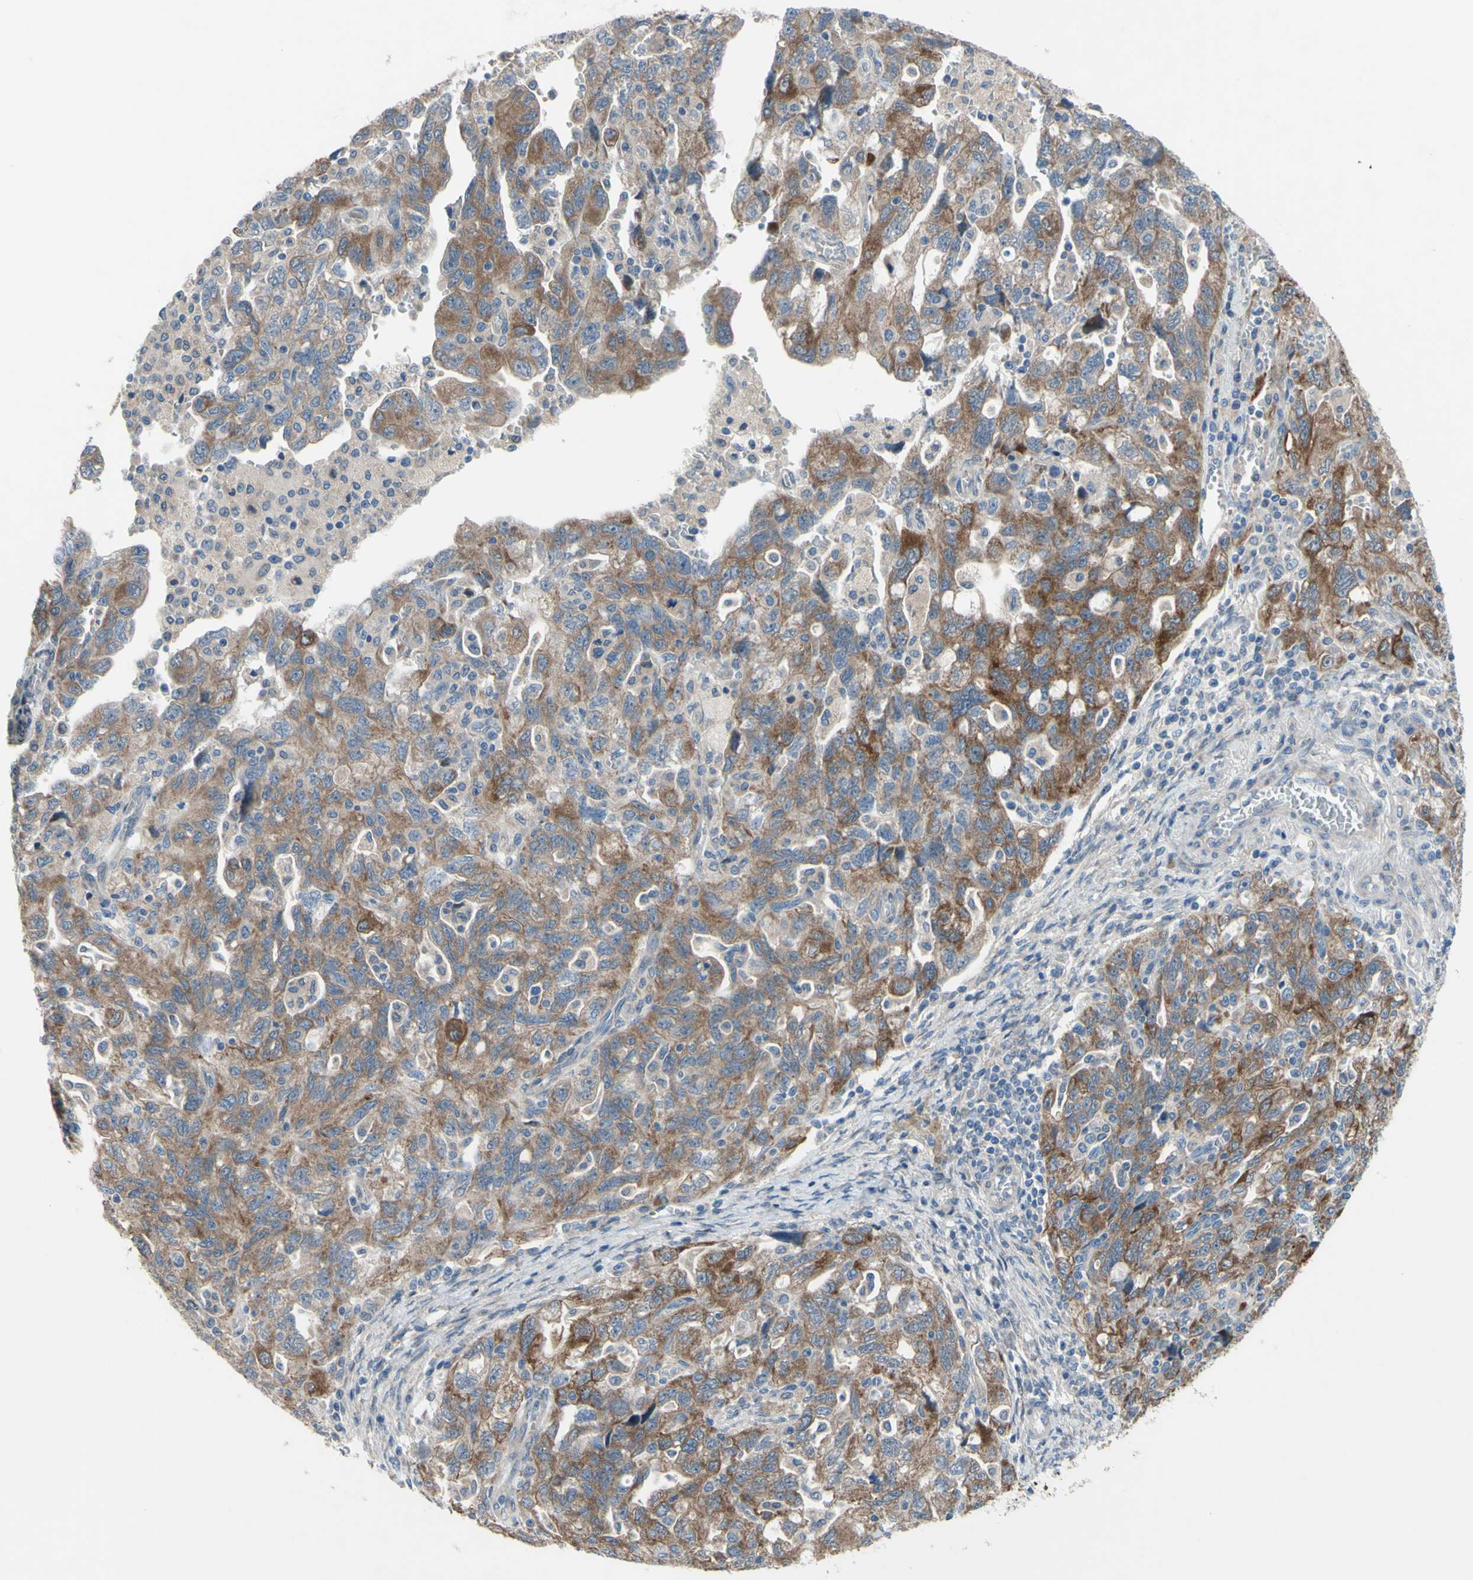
{"staining": {"intensity": "strong", "quantity": ">75%", "location": "cytoplasmic/membranous"}, "tissue": "ovarian cancer", "cell_type": "Tumor cells", "image_type": "cancer", "snomed": [{"axis": "morphology", "description": "Carcinoma, NOS"}, {"axis": "morphology", "description": "Cystadenocarcinoma, serous, NOS"}, {"axis": "topography", "description": "Ovary"}], "caption": "Ovarian cancer was stained to show a protein in brown. There is high levels of strong cytoplasmic/membranous positivity in about >75% of tumor cells.", "gene": "GRAMD2B", "patient": {"sex": "female", "age": 69}}